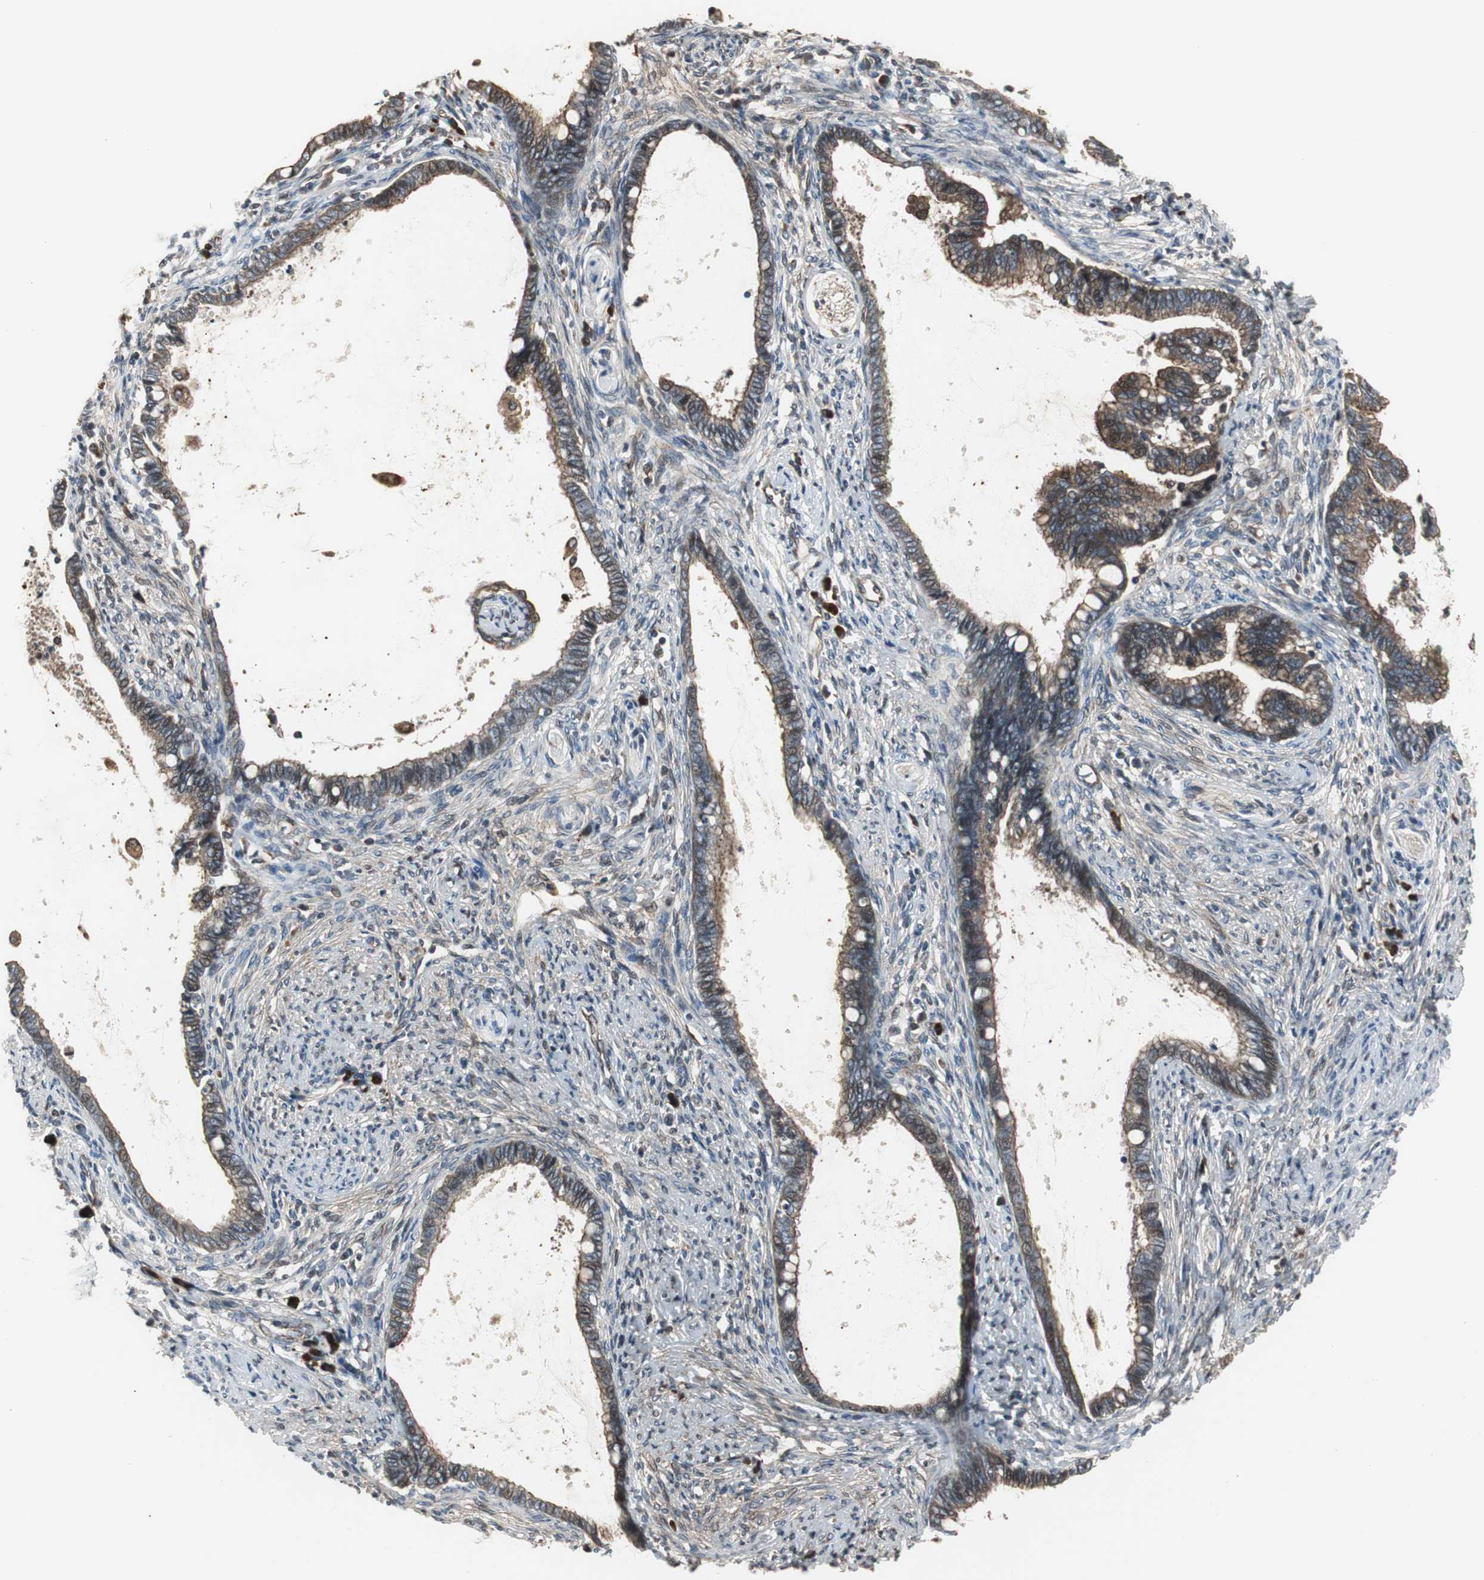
{"staining": {"intensity": "moderate", "quantity": ">75%", "location": "cytoplasmic/membranous"}, "tissue": "cervical cancer", "cell_type": "Tumor cells", "image_type": "cancer", "snomed": [{"axis": "morphology", "description": "Adenocarcinoma, NOS"}, {"axis": "topography", "description": "Cervix"}], "caption": "Cervical cancer stained with DAB (3,3'-diaminobenzidine) IHC shows medium levels of moderate cytoplasmic/membranous expression in about >75% of tumor cells.", "gene": "CHP1", "patient": {"sex": "female", "age": 44}}